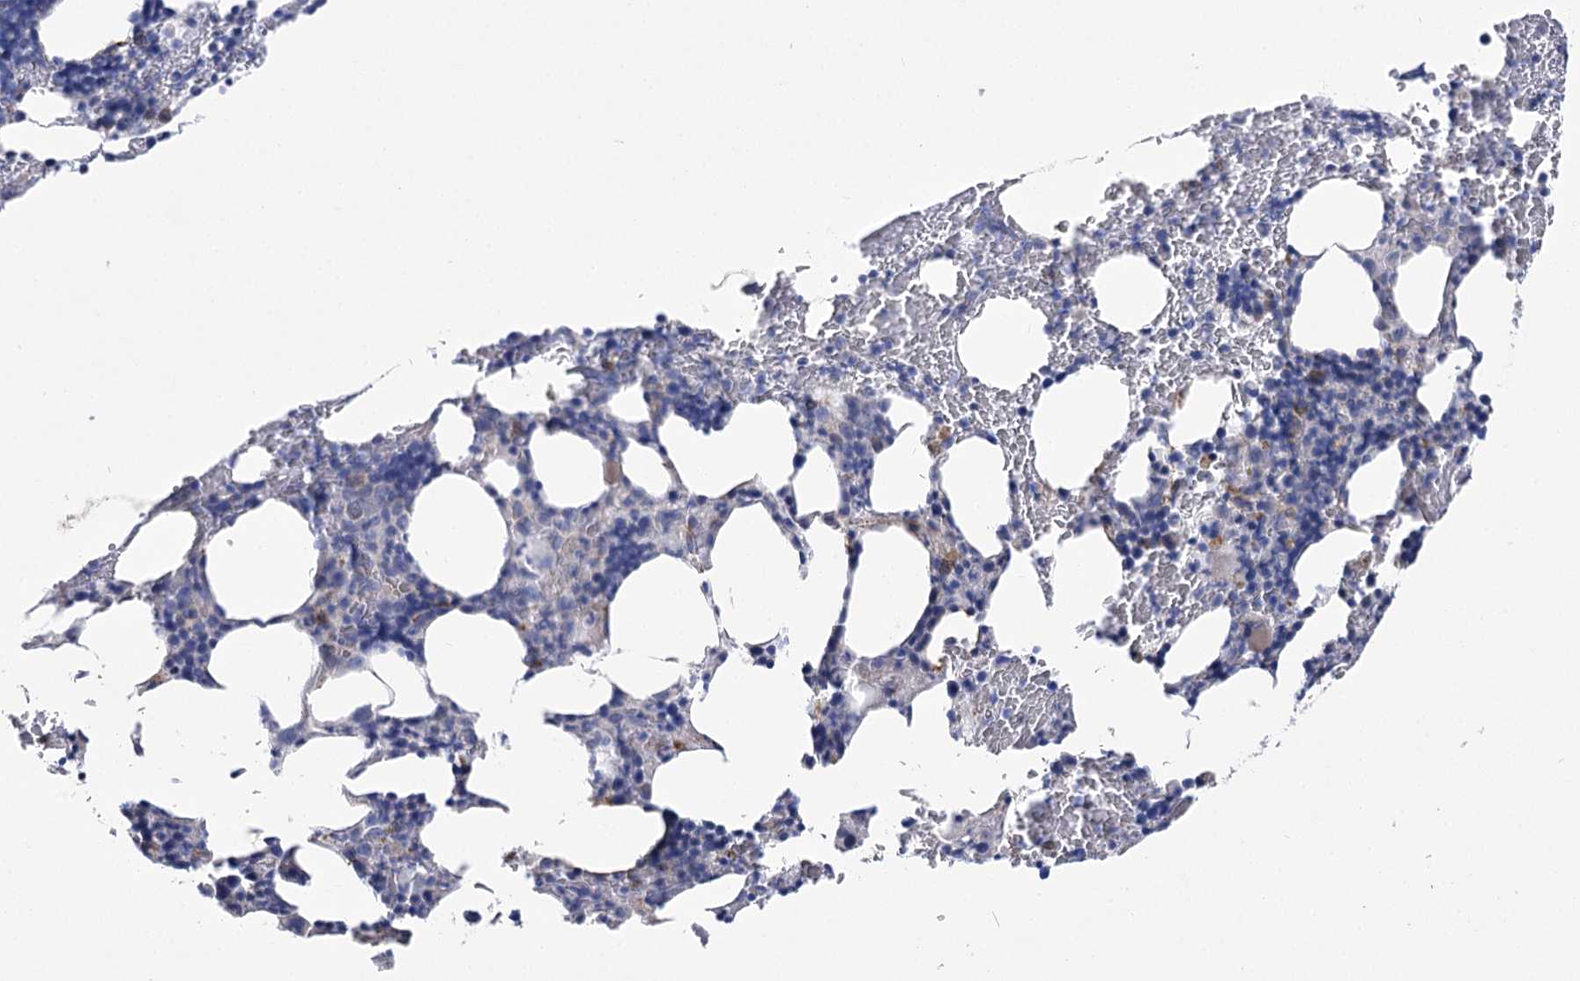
{"staining": {"intensity": "negative", "quantity": "none", "location": "none"}, "tissue": "bone marrow", "cell_type": "Hematopoietic cells", "image_type": "normal", "snomed": [{"axis": "morphology", "description": "Normal tissue, NOS"}, {"axis": "topography", "description": "Bone marrow"}], "caption": "Immunohistochemistry (IHC) photomicrograph of unremarkable bone marrow: bone marrow stained with DAB reveals no significant protein staining in hematopoietic cells. Brightfield microscopy of immunohistochemistry (IHC) stained with DAB (3,3'-diaminobenzidine) (brown) and hematoxylin (blue), captured at high magnification.", "gene": "NRAP", "patient": {"sex": "male", "age": 62}}